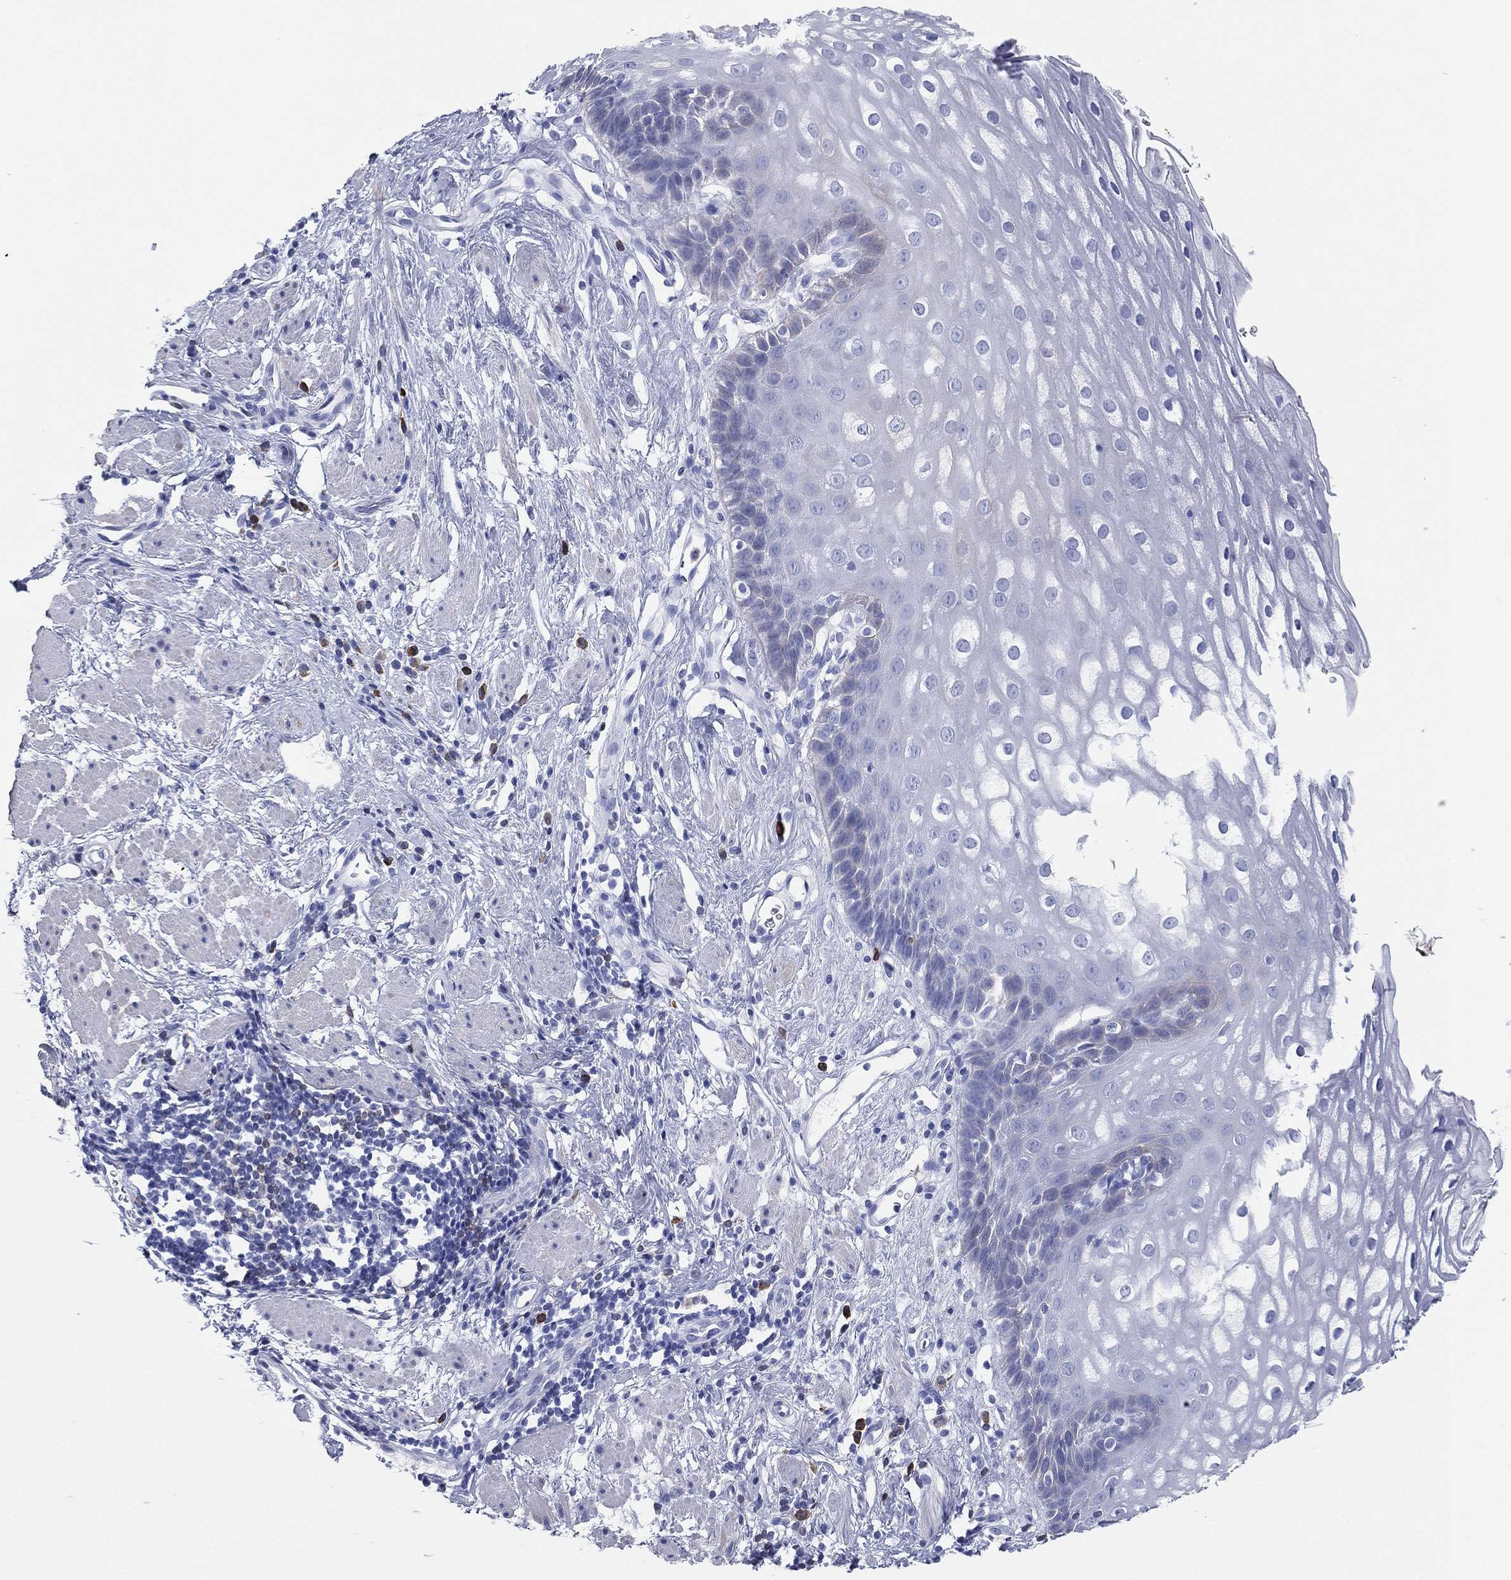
{"staining": {"intensity": "negative", "quantity": "none", "location": "none"}, "tissue": "esophagus", "cell_type": "Squamous epithelial cells", "image_type": "normal", "snomed": [{"axis": "morphology", "description": "Normal tissue, NOS"}, {"axis": "topography", "description": "Esophagus"}], "caption": "Immunohistochemistry of benign human esophagus shows no staining in squamous epithelial cells. The staining was performed using DAB to visualize the protein expression in brown, while the nuclei were stained in blue with hematoxylin (Magnification: 20x).", "gene": "CD79A", "patient": {"sex": "male", "age": 64}}